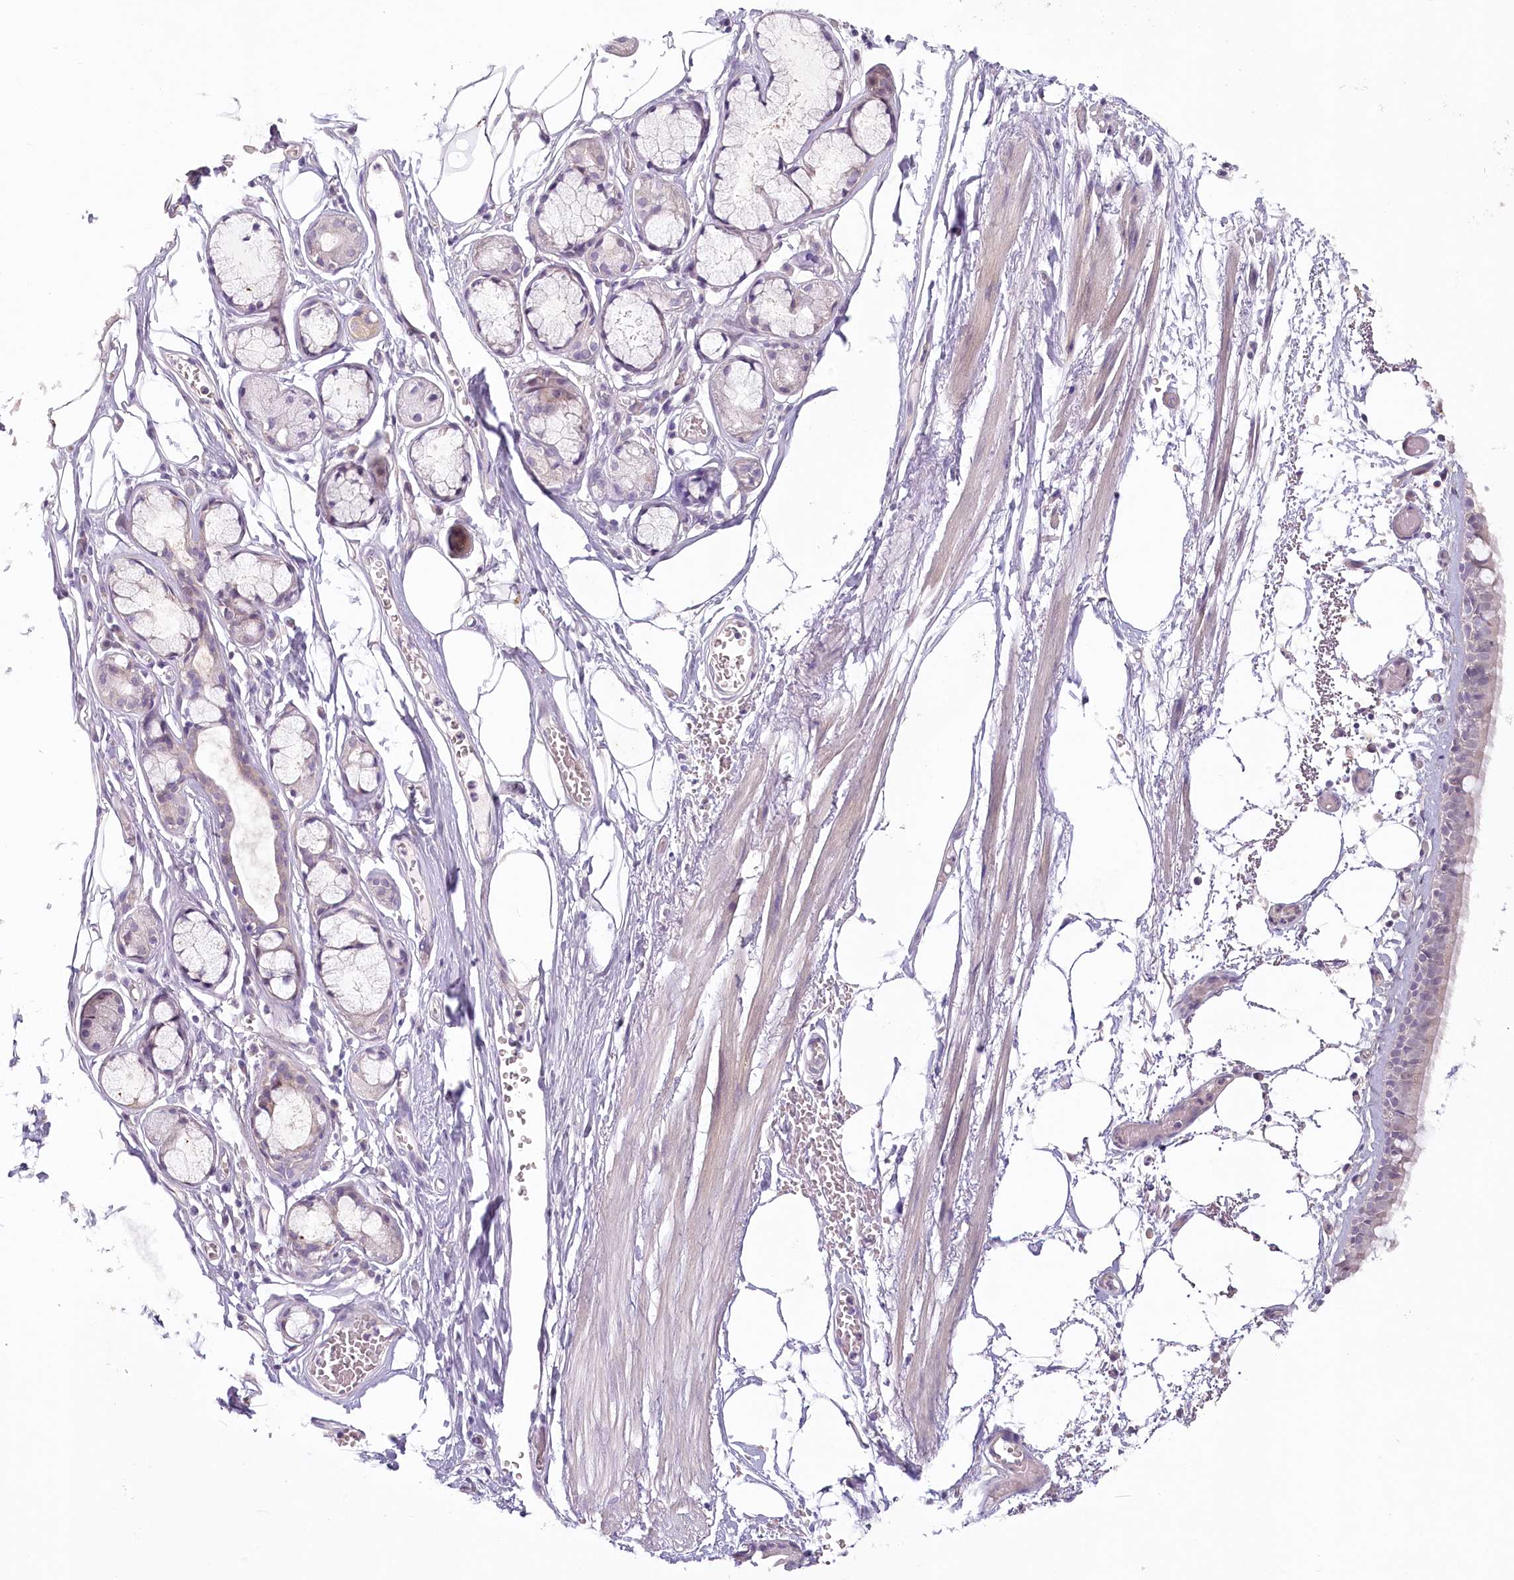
{"staining": {"intensity": "weak", "quantity": "<25%", "location": "cytoplasmic/membranous"}, "tissue": "bronchus", "cell_type": "Respiratory epithelial cells", "image_type": "normal", "snomed": [{"axis": "morphology", "description": "Normal tissue, NOS"}, {"axis": "topography", "description": "Bronchus"}, {"axis": "topography", "description": "Lung"}], "caption": "Immunohistochemistry image of normal bronchus: bronchus stained with DAB displays no significant protein positivity in respiratory epithelial cells.", "gene": "USP11", "patient": {"sex": "male", "age": 56}}